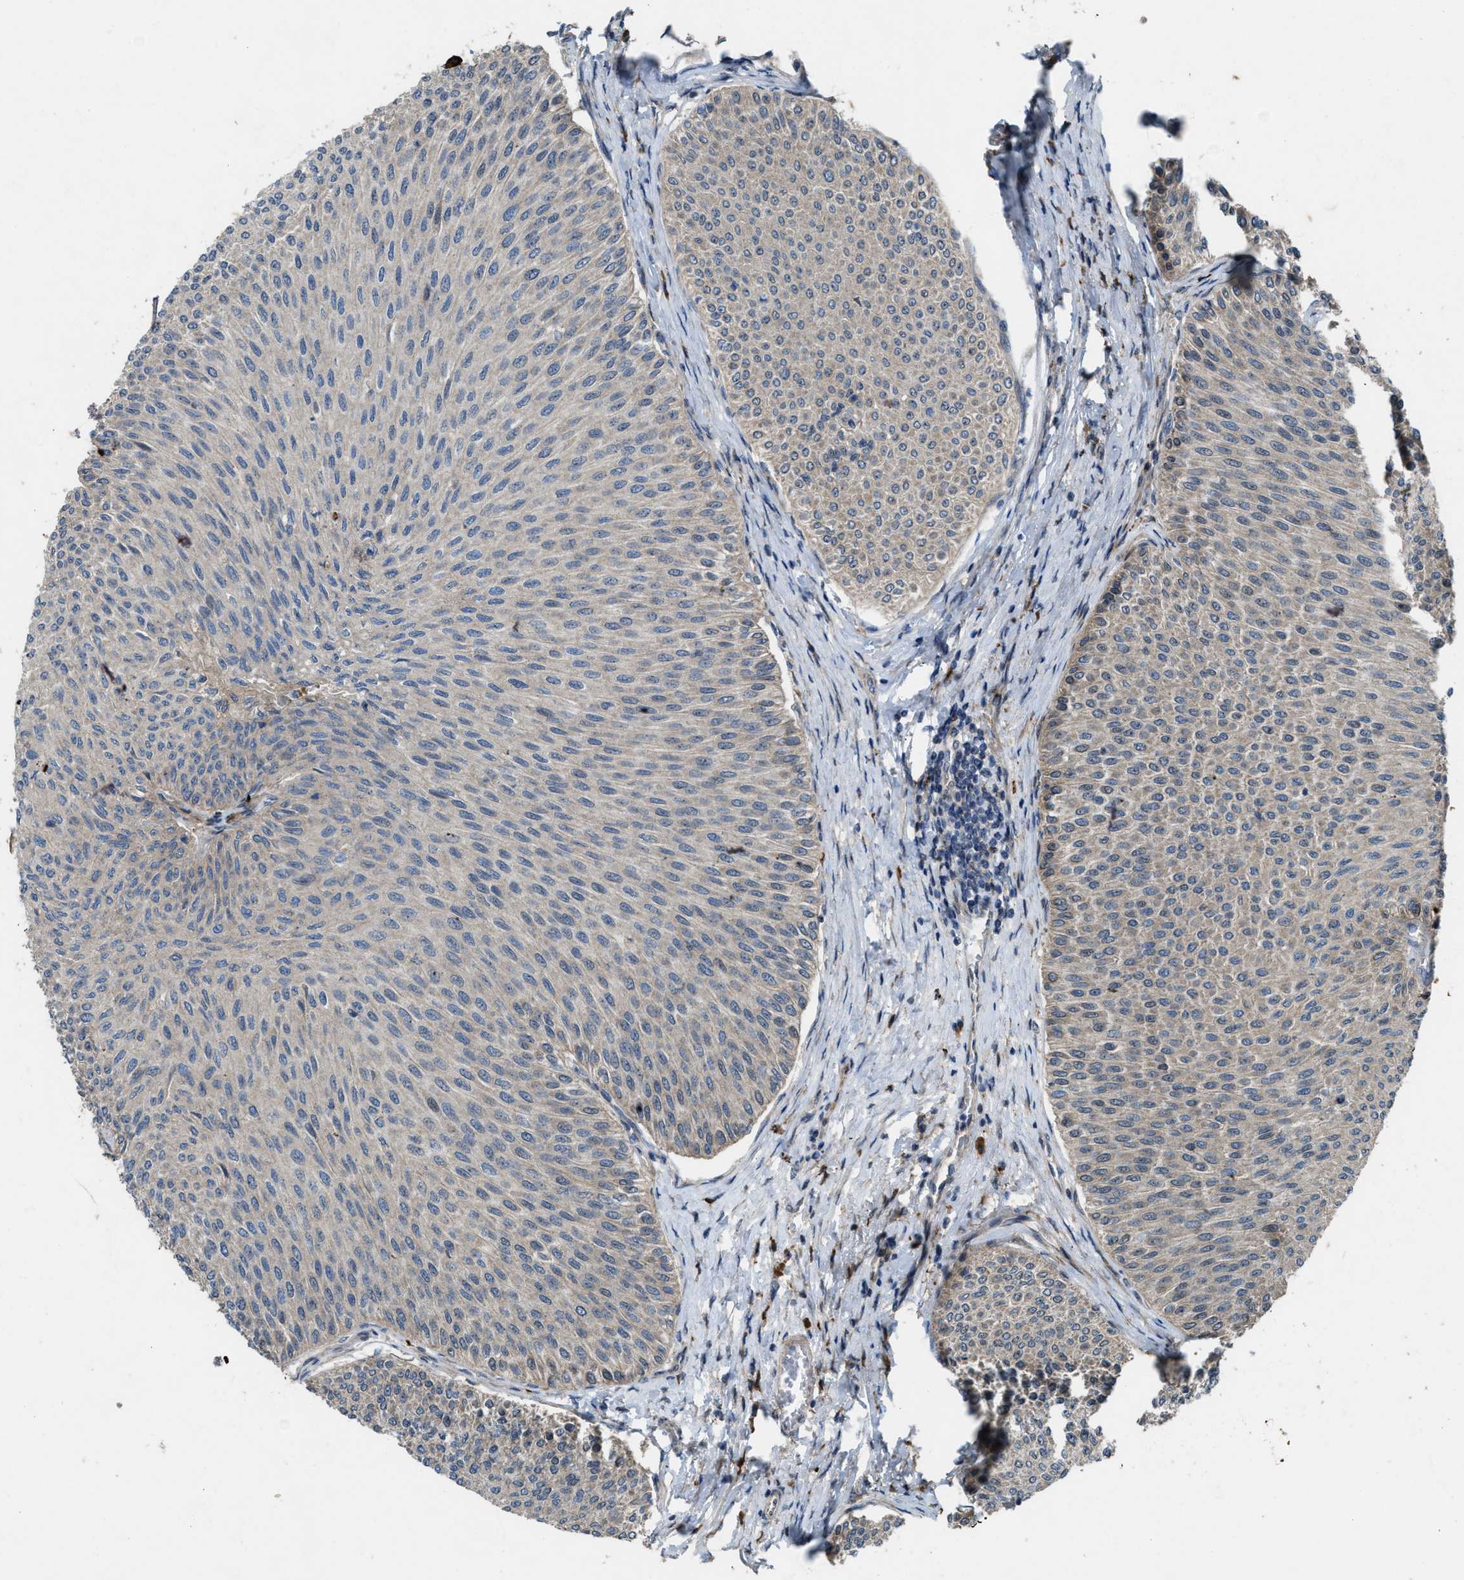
{"staining": {"intensity": "negative", "quantity": "none", "location": "none"}, "tissue": "urothelial cancer", "cell_type": "Tumor cells", "image_type": "cancer", "snomed": [{"axis": "morphology", "description": "Urothelial carcinoma, Low grade"}, {"axis": "topography", "description": "Urinary bladder"}], "caption": "Urothelial cancer was stained to show a protein in brown. There is no significant positivity in tumor cells. (DAB immunohistochemistry with hematoxylin counter stain).", "gene": "LRRC72", "patient": {"sex": "male", "age": 78}}